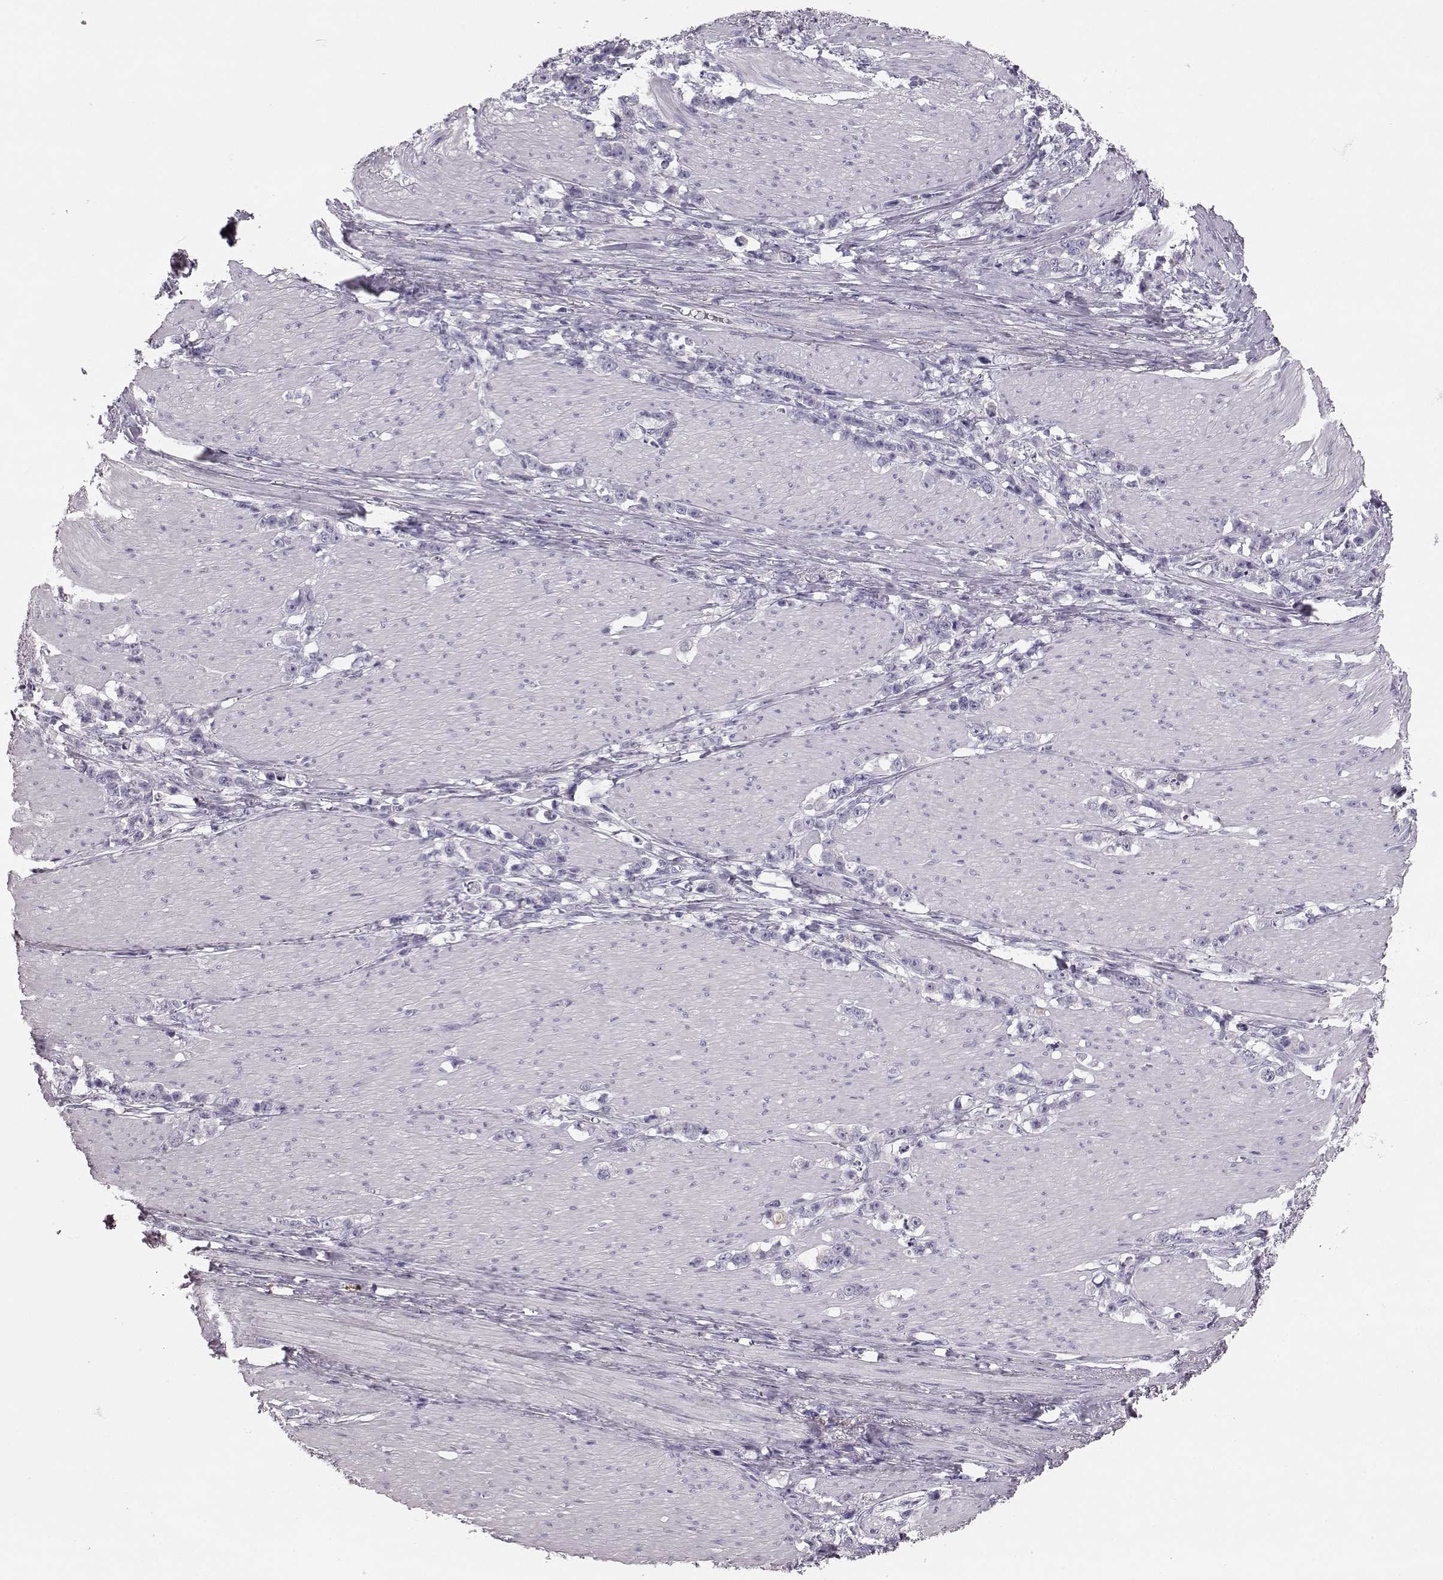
{"staining": {"intensity": "negative", "quantity": "none", "location": "none"}, "tissue": "stomach cancer", "cell_type": "Tumor cells", "image_type": "cancer", "snomed": [{"axis": "morphology", "description": "Adenocarcinoma, NOS"}, {"axis": "topography", "description": "Stomach, lower"}], "caption": "IHC of stomach adenocarcinoma reveals no positivity in tumor cells.", "gene": "NPTXR", "patient": {"sex": "male", "age": 88}}